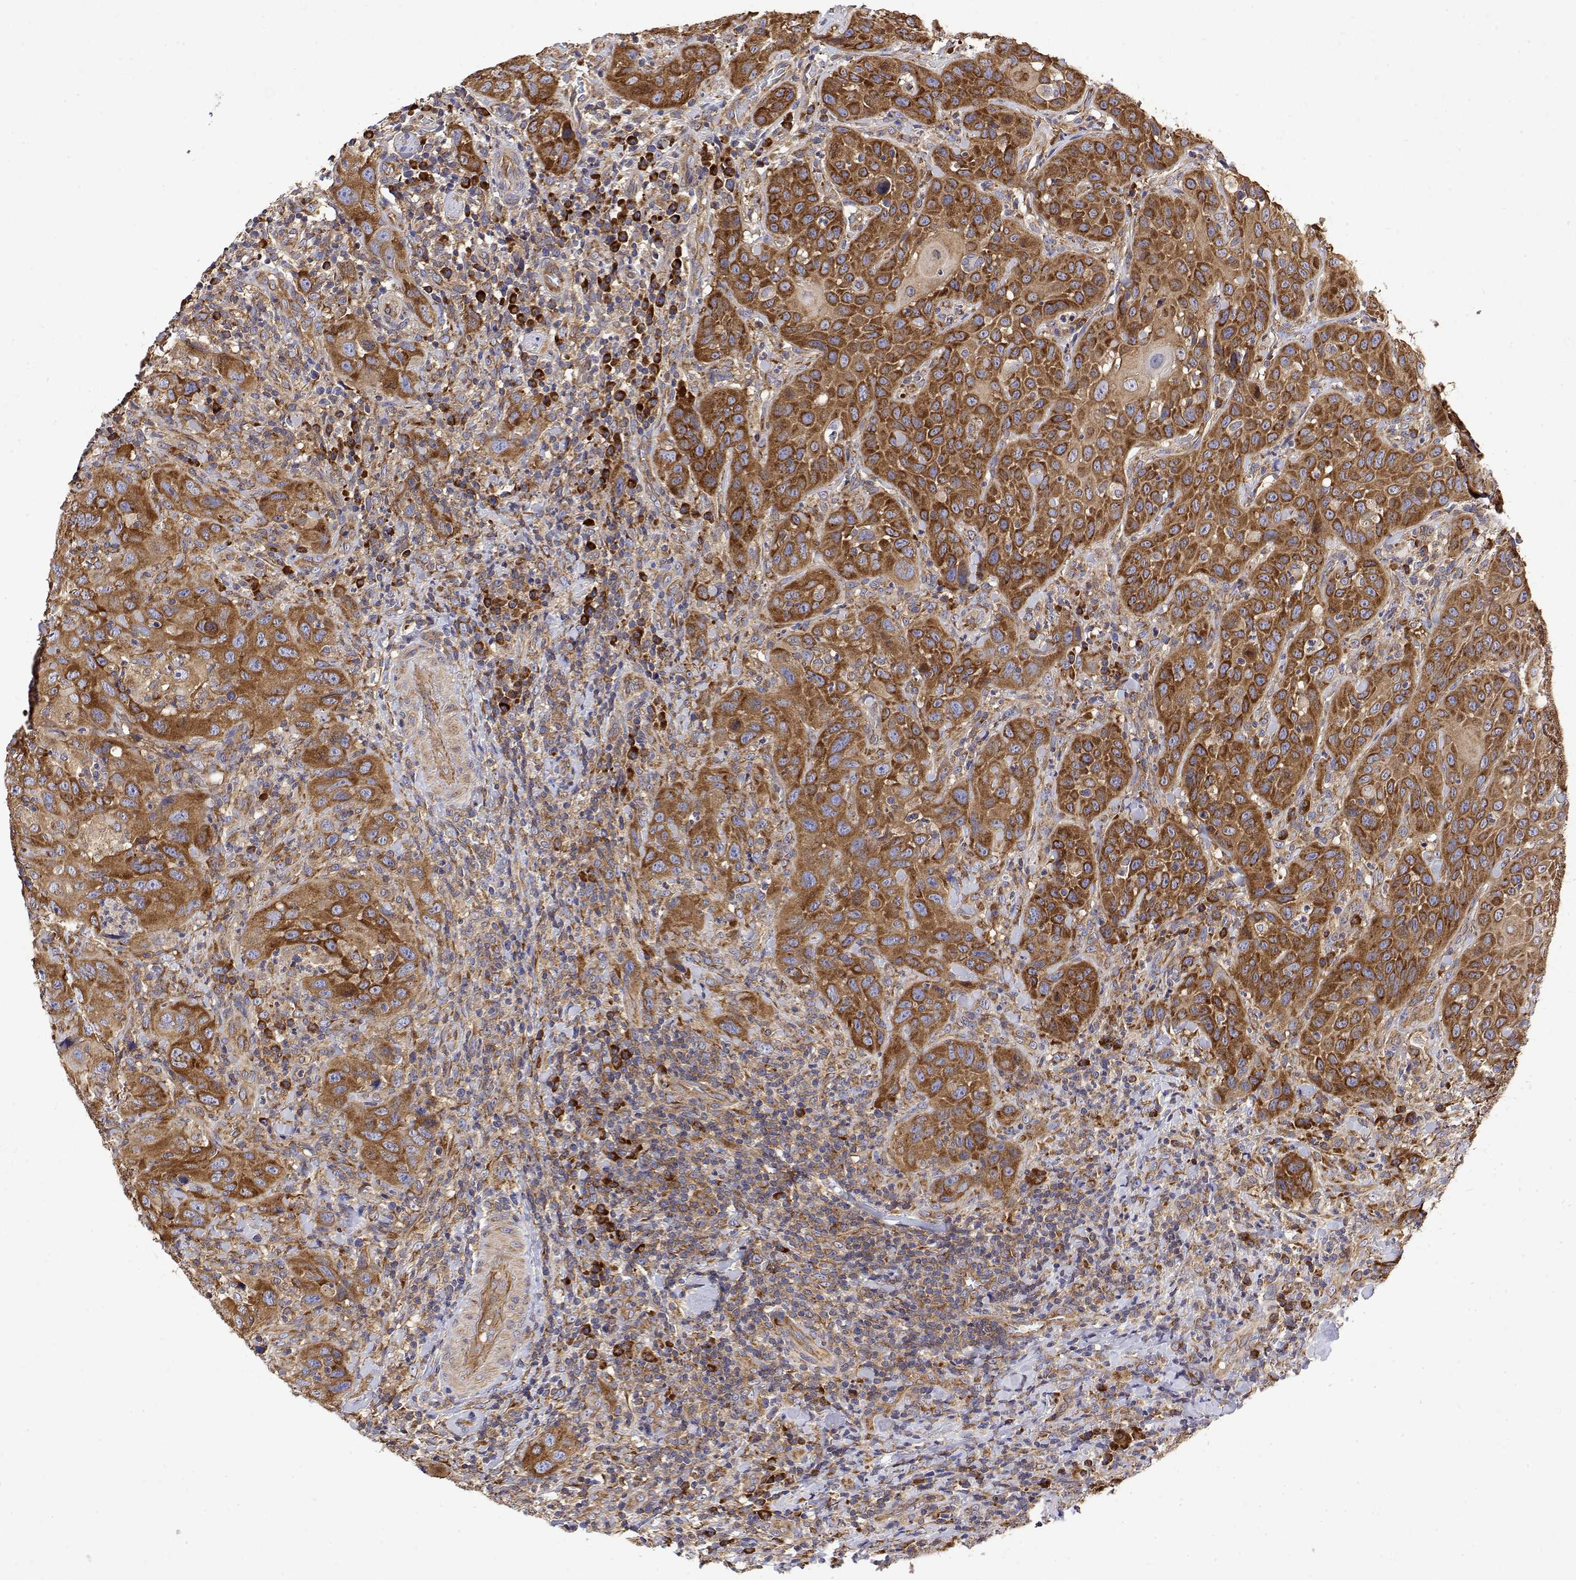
{"staining": {"intensity": "strong", "quantity": ">75%", "location": "cytoplasmic/membranous"}, "tissue": "head and neck cancer", "cell_type": "Tumor cells", "image_type": "cancer", "snomed": [{"axis": "morphology", "description": "Normal tissue, NOS"}, {"axis": "morphology", "description": "Squamous cell carcinoma, NOS"}, {"axis": "topography", "description": "Oral tissue"}, {"axis": "topography", "description": "Tounge, NOS"}, {"axis": "topography", "description": "Head-Neck"}], "caption": "This image shows immunohistochemistry (IHC) staining of head and neck squamous cell carcinoma, with high strong cytoplasmic/membranous staining in approximately >75% of tumor cells.", "gene": "EEF1G", "patient": {"sex": "male", "age": 62}}